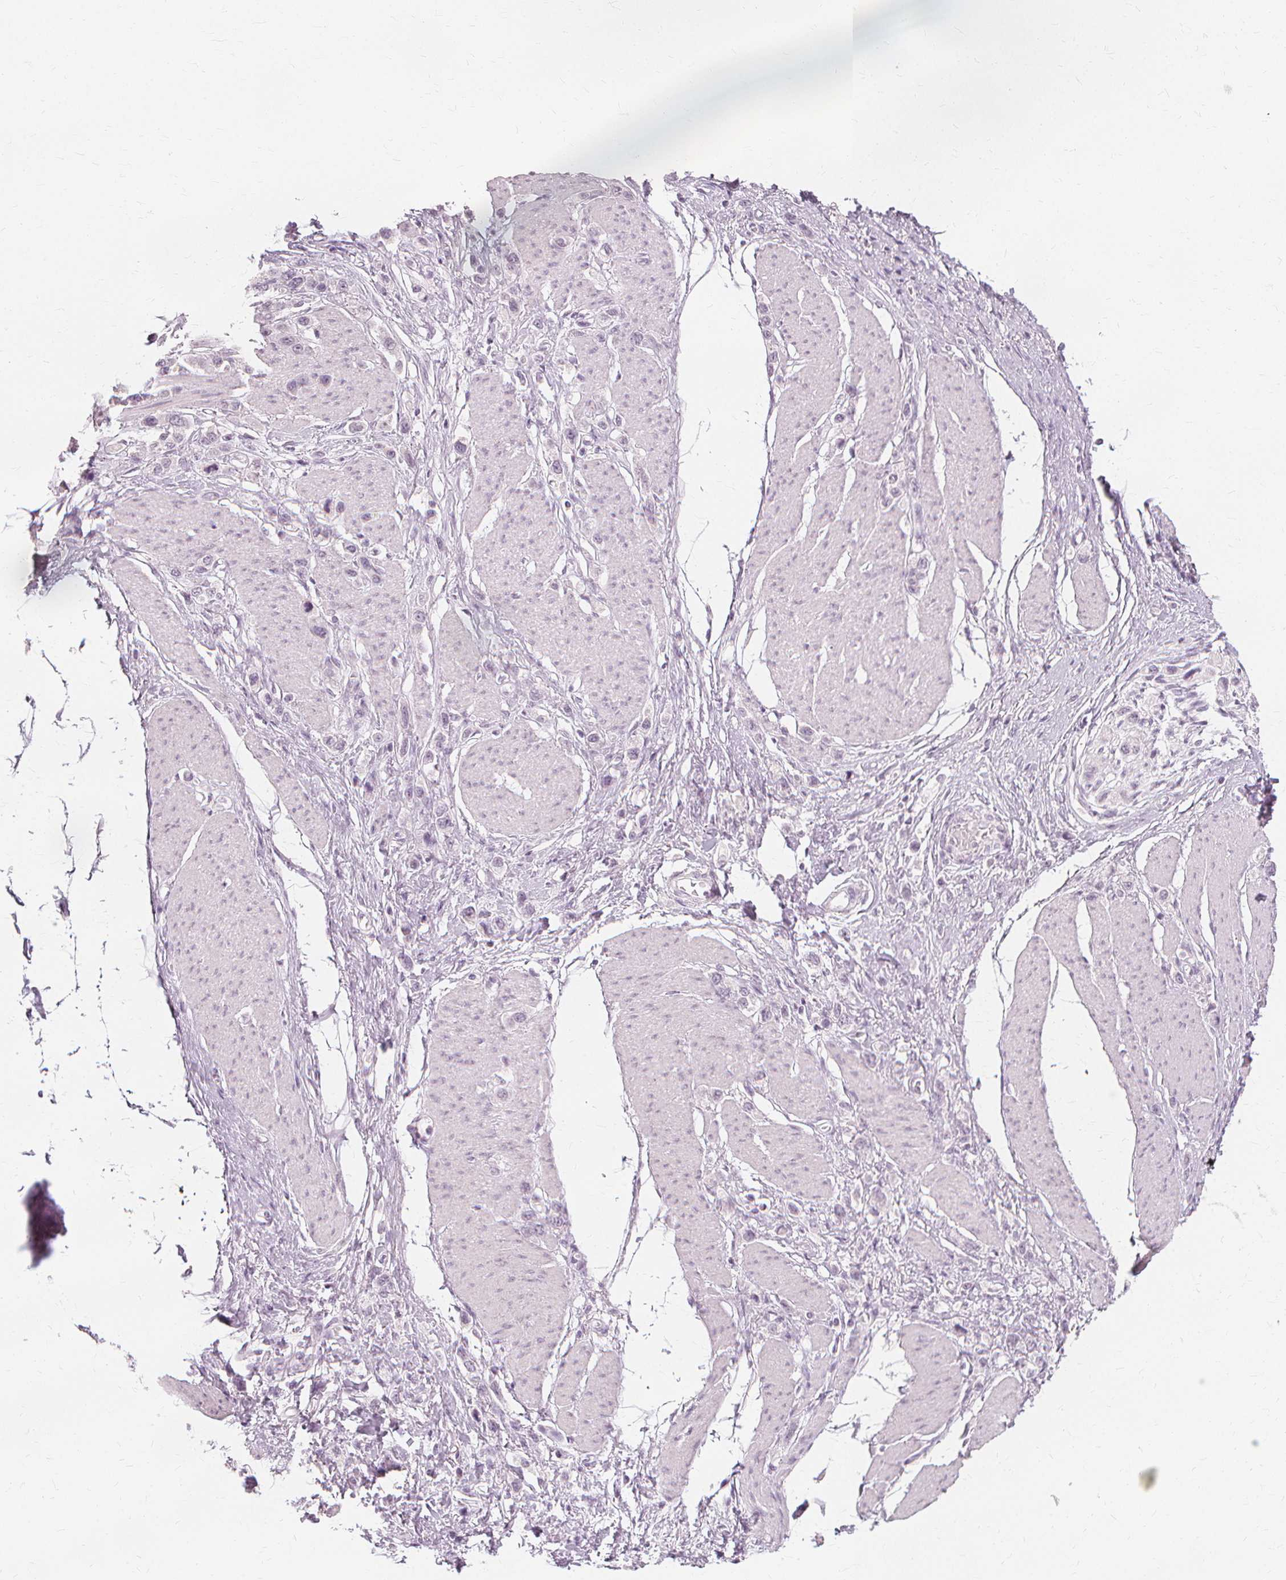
{"staining": {"intensity": "negative", "quantity": "none", "location": "none"}, "tissue": "stomach cancer", "cell_type": "Tumor cells", "image_type": "cancer", "snomed": [{"axis": "morphology", "description": "Adenocarcinoma, NOS"}, {"axis": "topography", "description": "Stomach"}], "caption": "This histopathology image is of stomach cancer (adenocarcinoma) stained with IHC to label a protein in brown with the nuclei are counter-stained blue. There is no staining in tumor cells.", "gene": "NXPE1", "patient": {"sex": "female", "age": 65}}